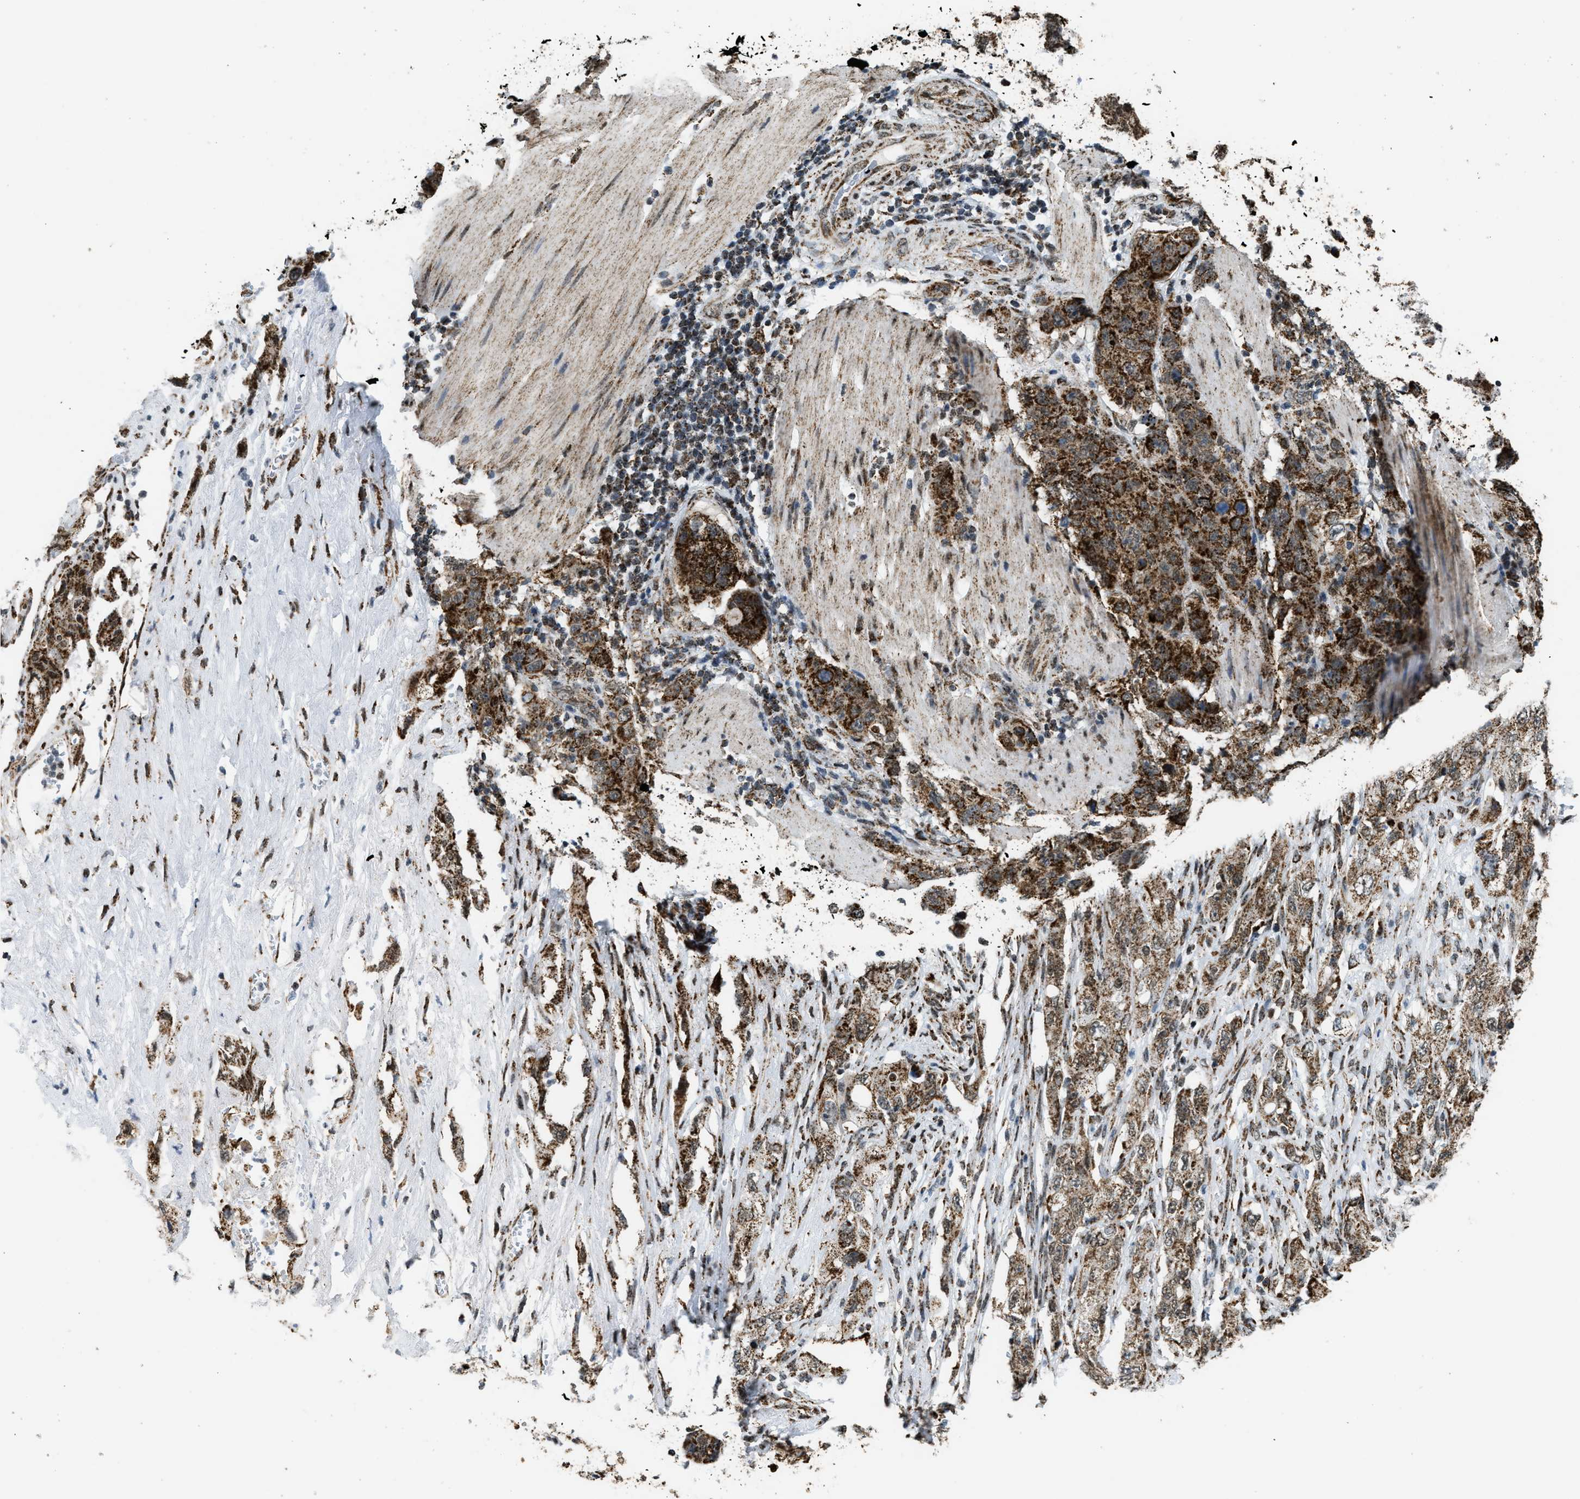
{"staining": {"intensity": "strong", "quantity": ">75%", "location": "cytoplasmic/membranous"}, "tissue": "pancreatic cancer", "cell_type": "Tumor cells", "image_type": "cancer", "snomed": [{"axis": "morphology", "description": "Adenocarcinoma, NOS"}, {"axis": "topography", "description": "Pancreas"}], "caption": "Approximately >75% of tumor cells in pancreatic cancer demonstrate strong cytoplasmic/membranous protein staining as visualized by brown immunohistochemical staining.", "gene": "HIBADH", "patient": {"sex": "female", "age": 73}}